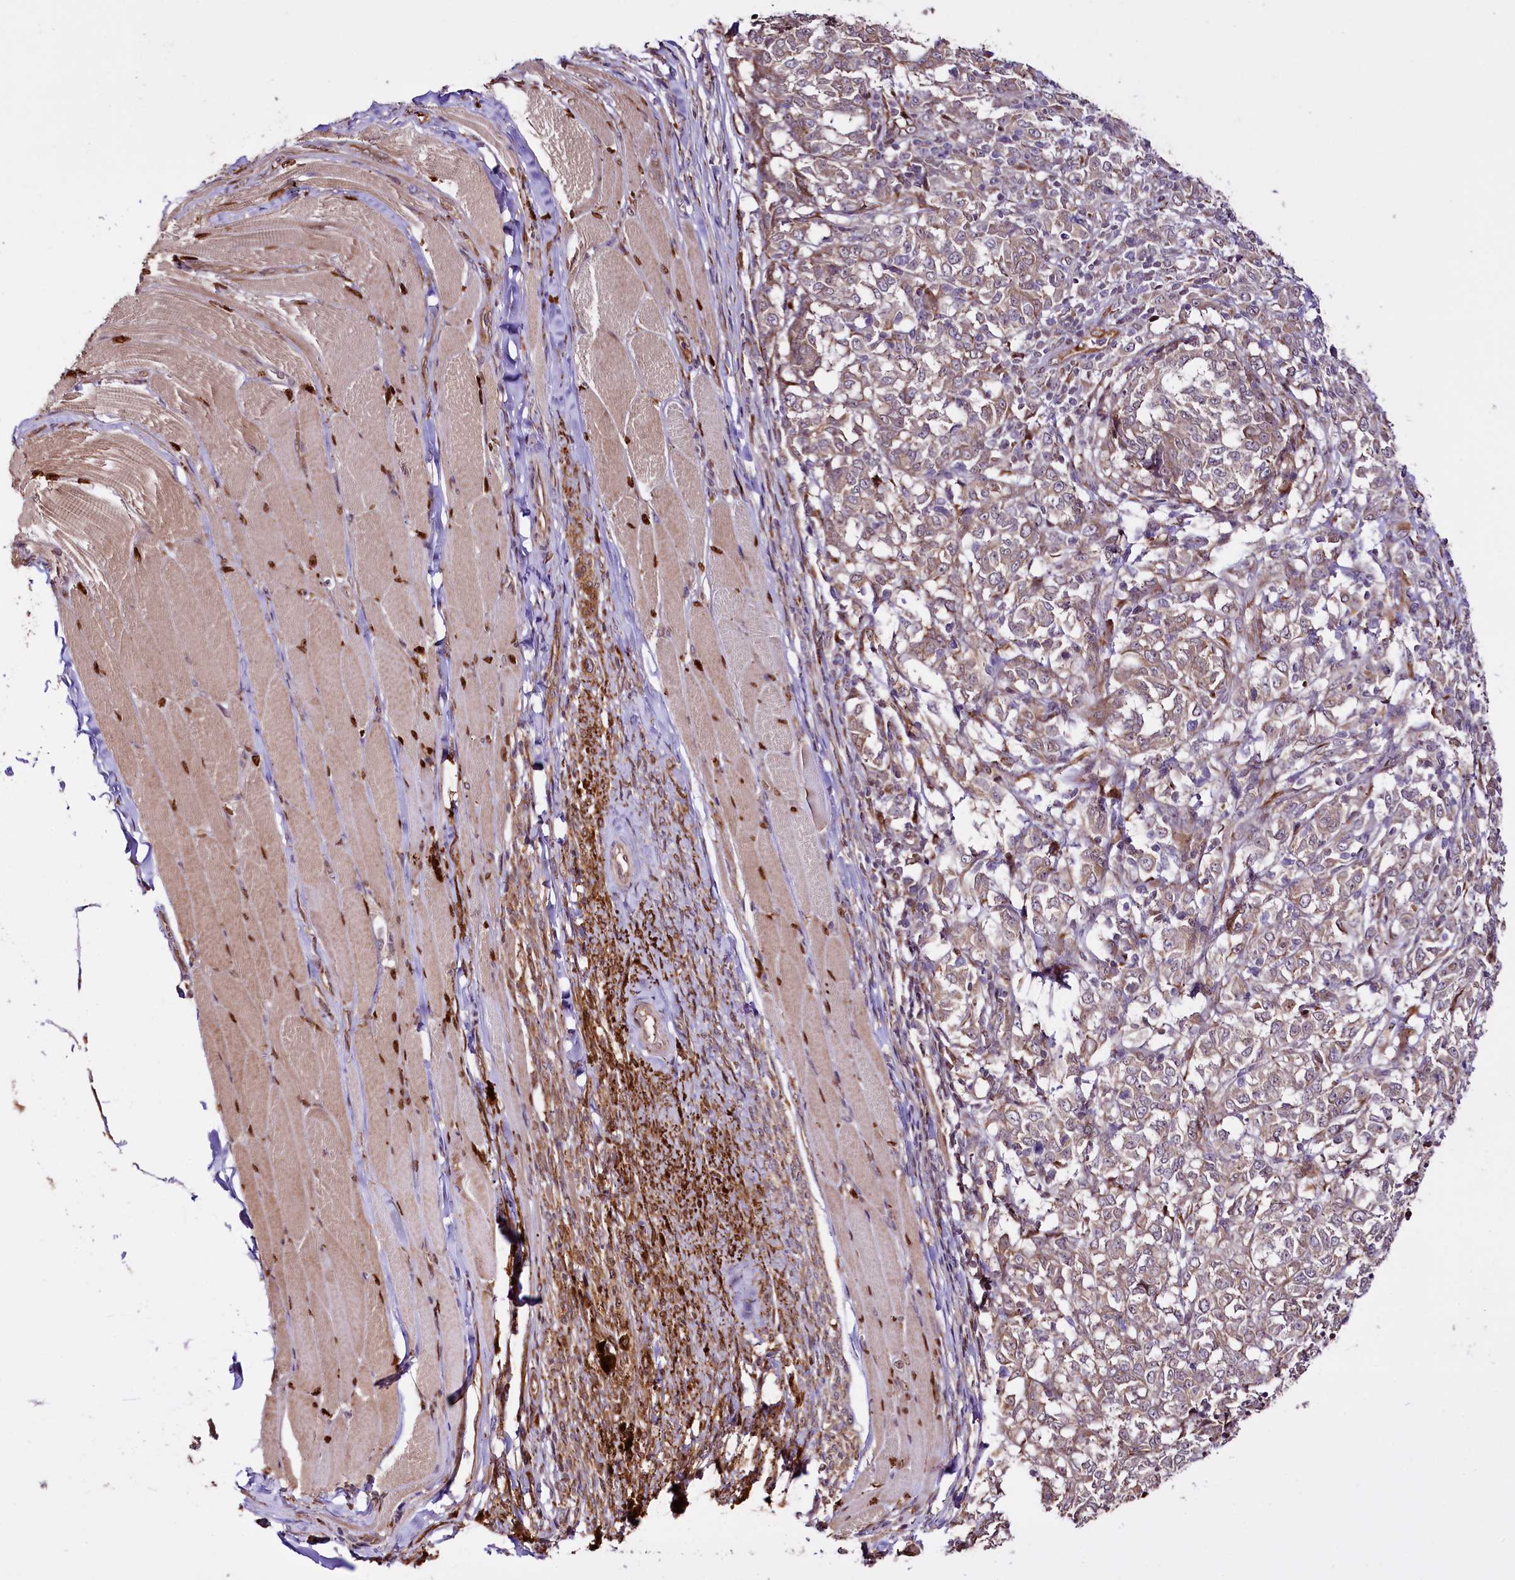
{"staining": {"intensity": "weak", "quantity": "25%-75%", "location": "cytoplasmic/membranous"}, "tissue": "melanoma", "cell_type": "Tumor cells", "image_type": "cancer", "snomed": [{"axis": "morphology", "description": "Malignant melanoma, NOS"}, {"axis": "topography", "description": "Skin"}], "caption": "Immunohistochemical staining of human melanoma demonstrates low levels of weak cytoplasmic/membranous protein staining in approximately 25%-75% of tumor cells.", "gene": "CUTC", "patient": {"sex": "female", "age": 72}}